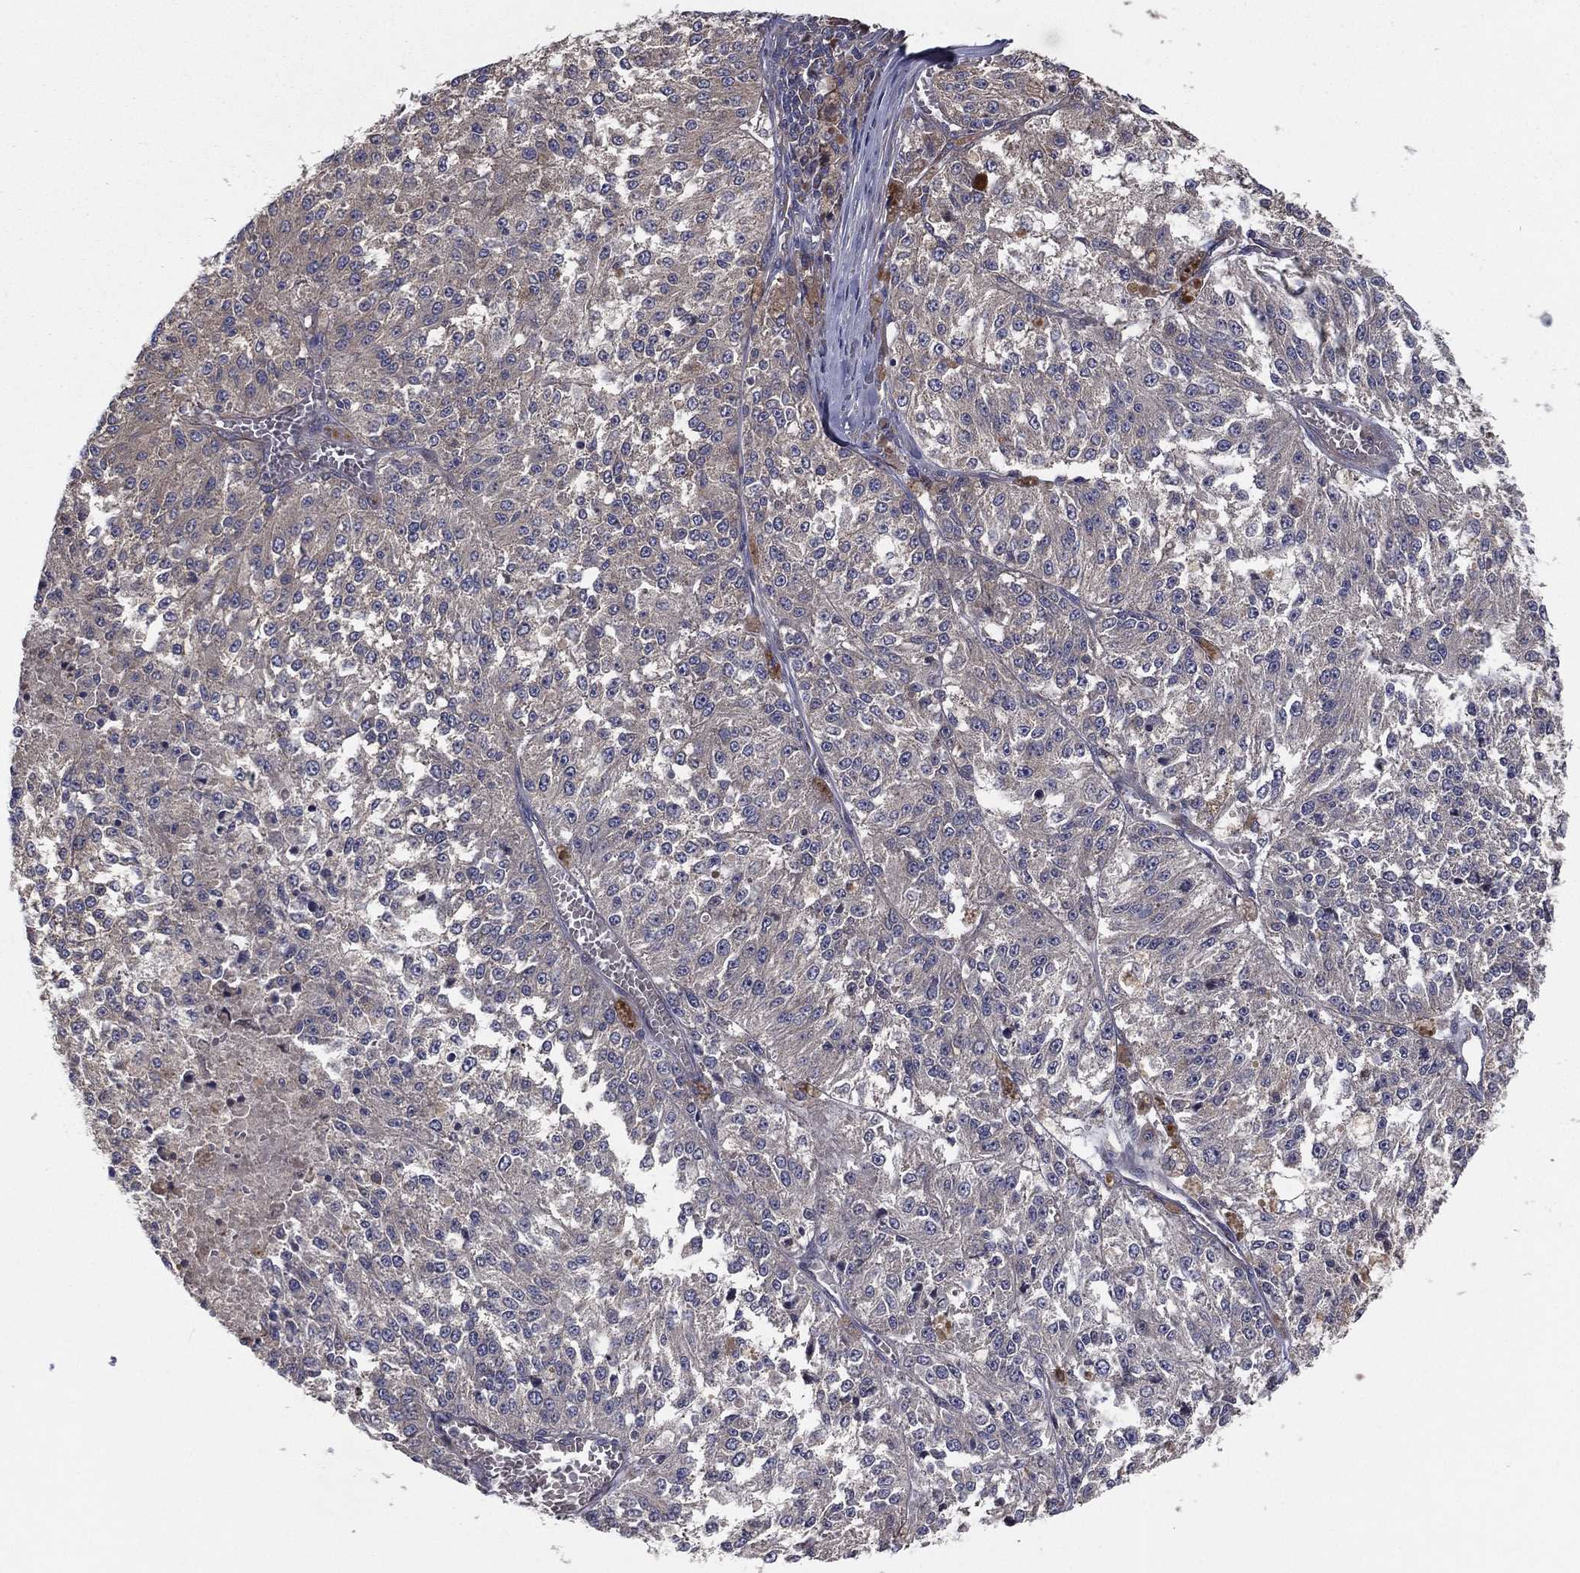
{"staining": {"intensity": "moderate", "quantity": "<25%", "location": "cytoplasmic/membranous"}, "tissue": "melanoma", "cell_type": "Tumor cells", "image_type": "cancer", "snomed": [{"axis": "morphology", "description": "Malignant melanoma, Metastatic site"}, {"axis": "topography", "description": "Lymph node"}], "caption": "A photomicrograph of human melanoma stained for a protein exhibits moderate cytoplasmic/membranous brown staining in tumor cells.", "gene": "EIF2B5", "patient": {"sex": "female", "age": 64}}